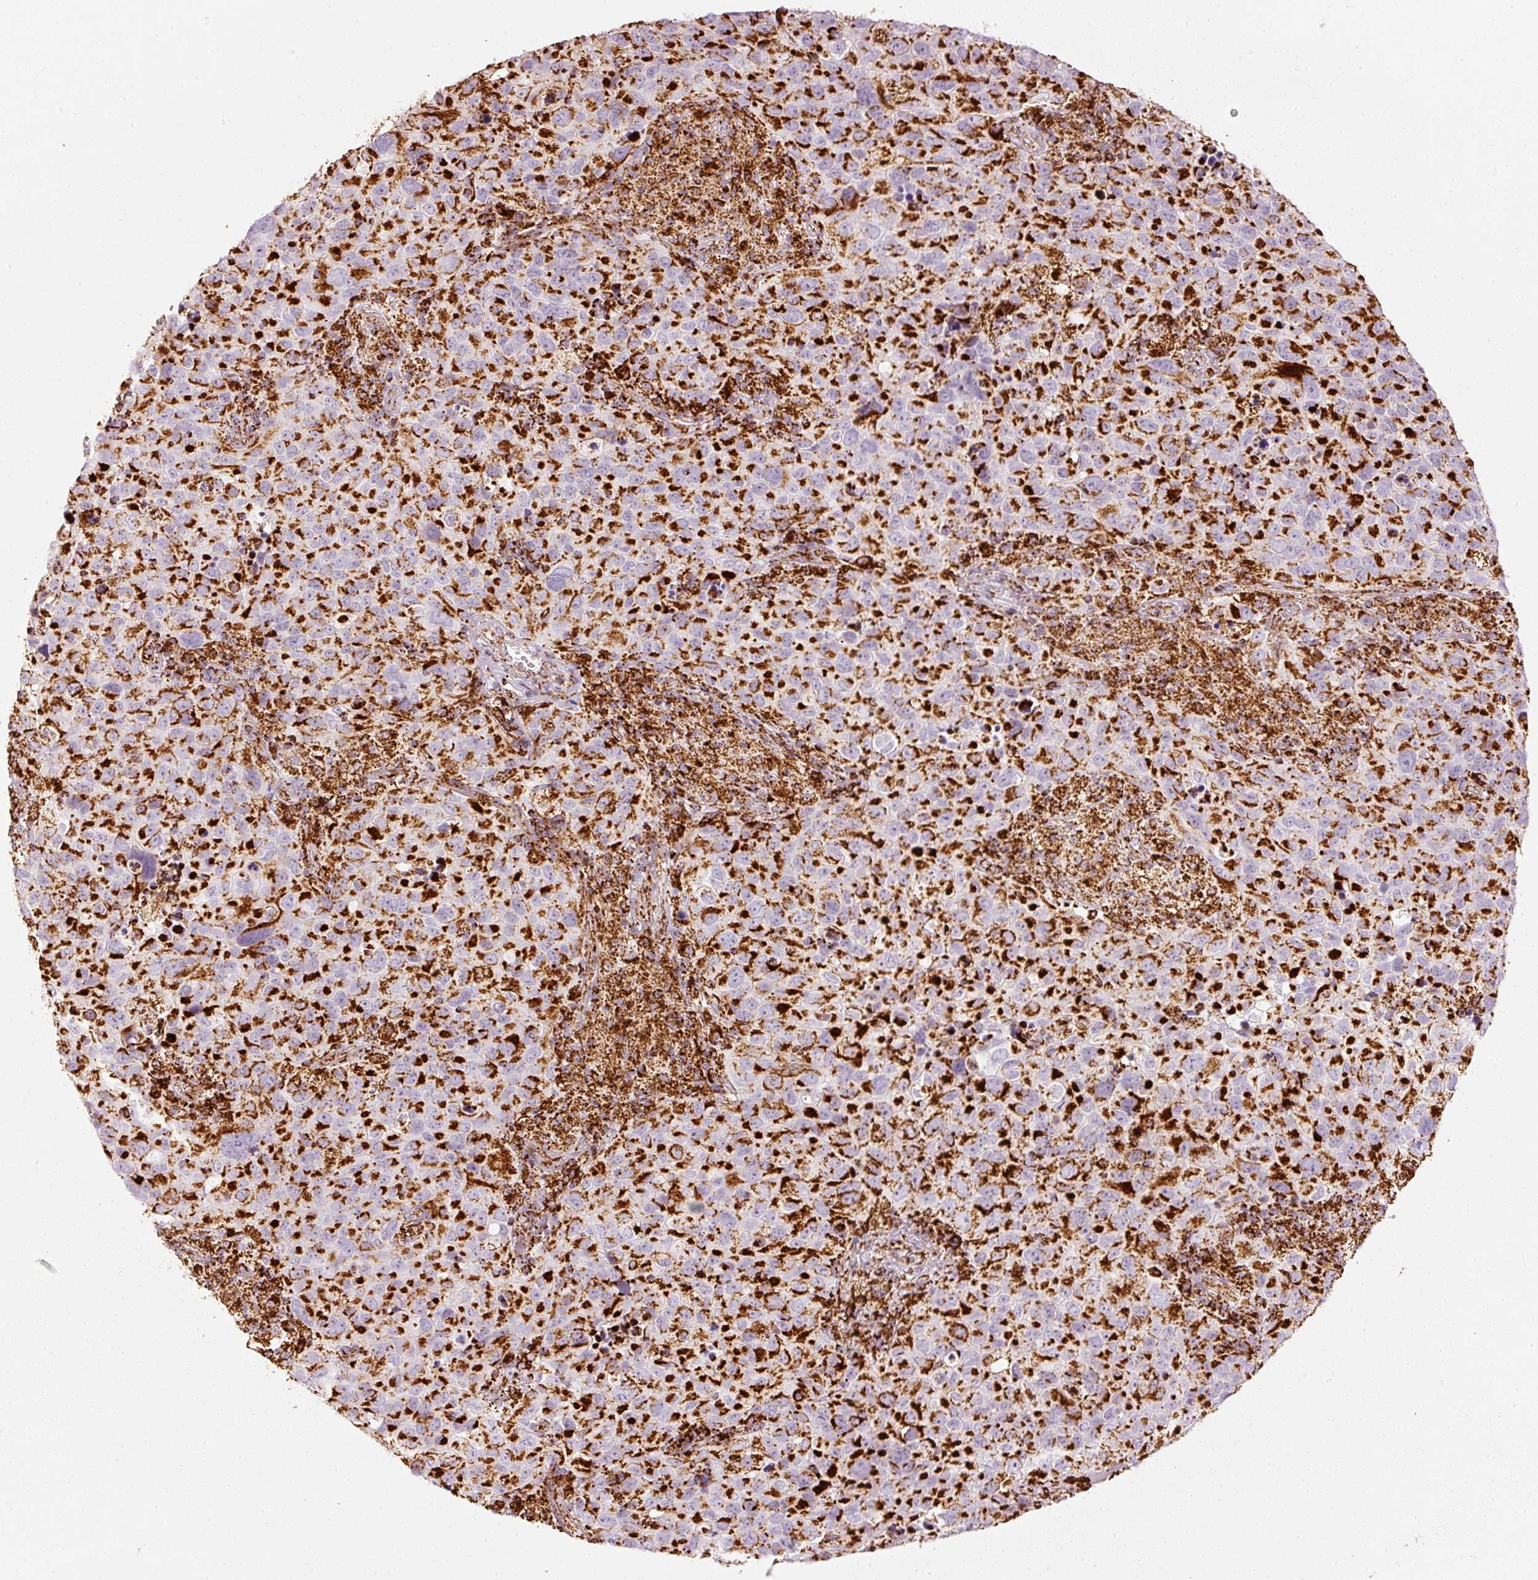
{"staining": {"intensity": "strong", "quantity": ">75%", "location": "cytoplasmic/membranous"}, "tissue": "cervical cancer", "cell_type": "Tumor cells", "image_type": "cancer", "snomed": [{"axis": "morphology", "description": "Squamous cell carcinoma, NOS"}, {"axis": "topography", "description": "Cervix"}], "caption": "DAB immunohistochemical staining of cervical squamous cell carcinoma reveals strong cytoplasmic/membranous protein staining in approximately >75% of tumor cells.", "gene": "MT-CO2", "patient": {"sex": "female", "age": 44}}